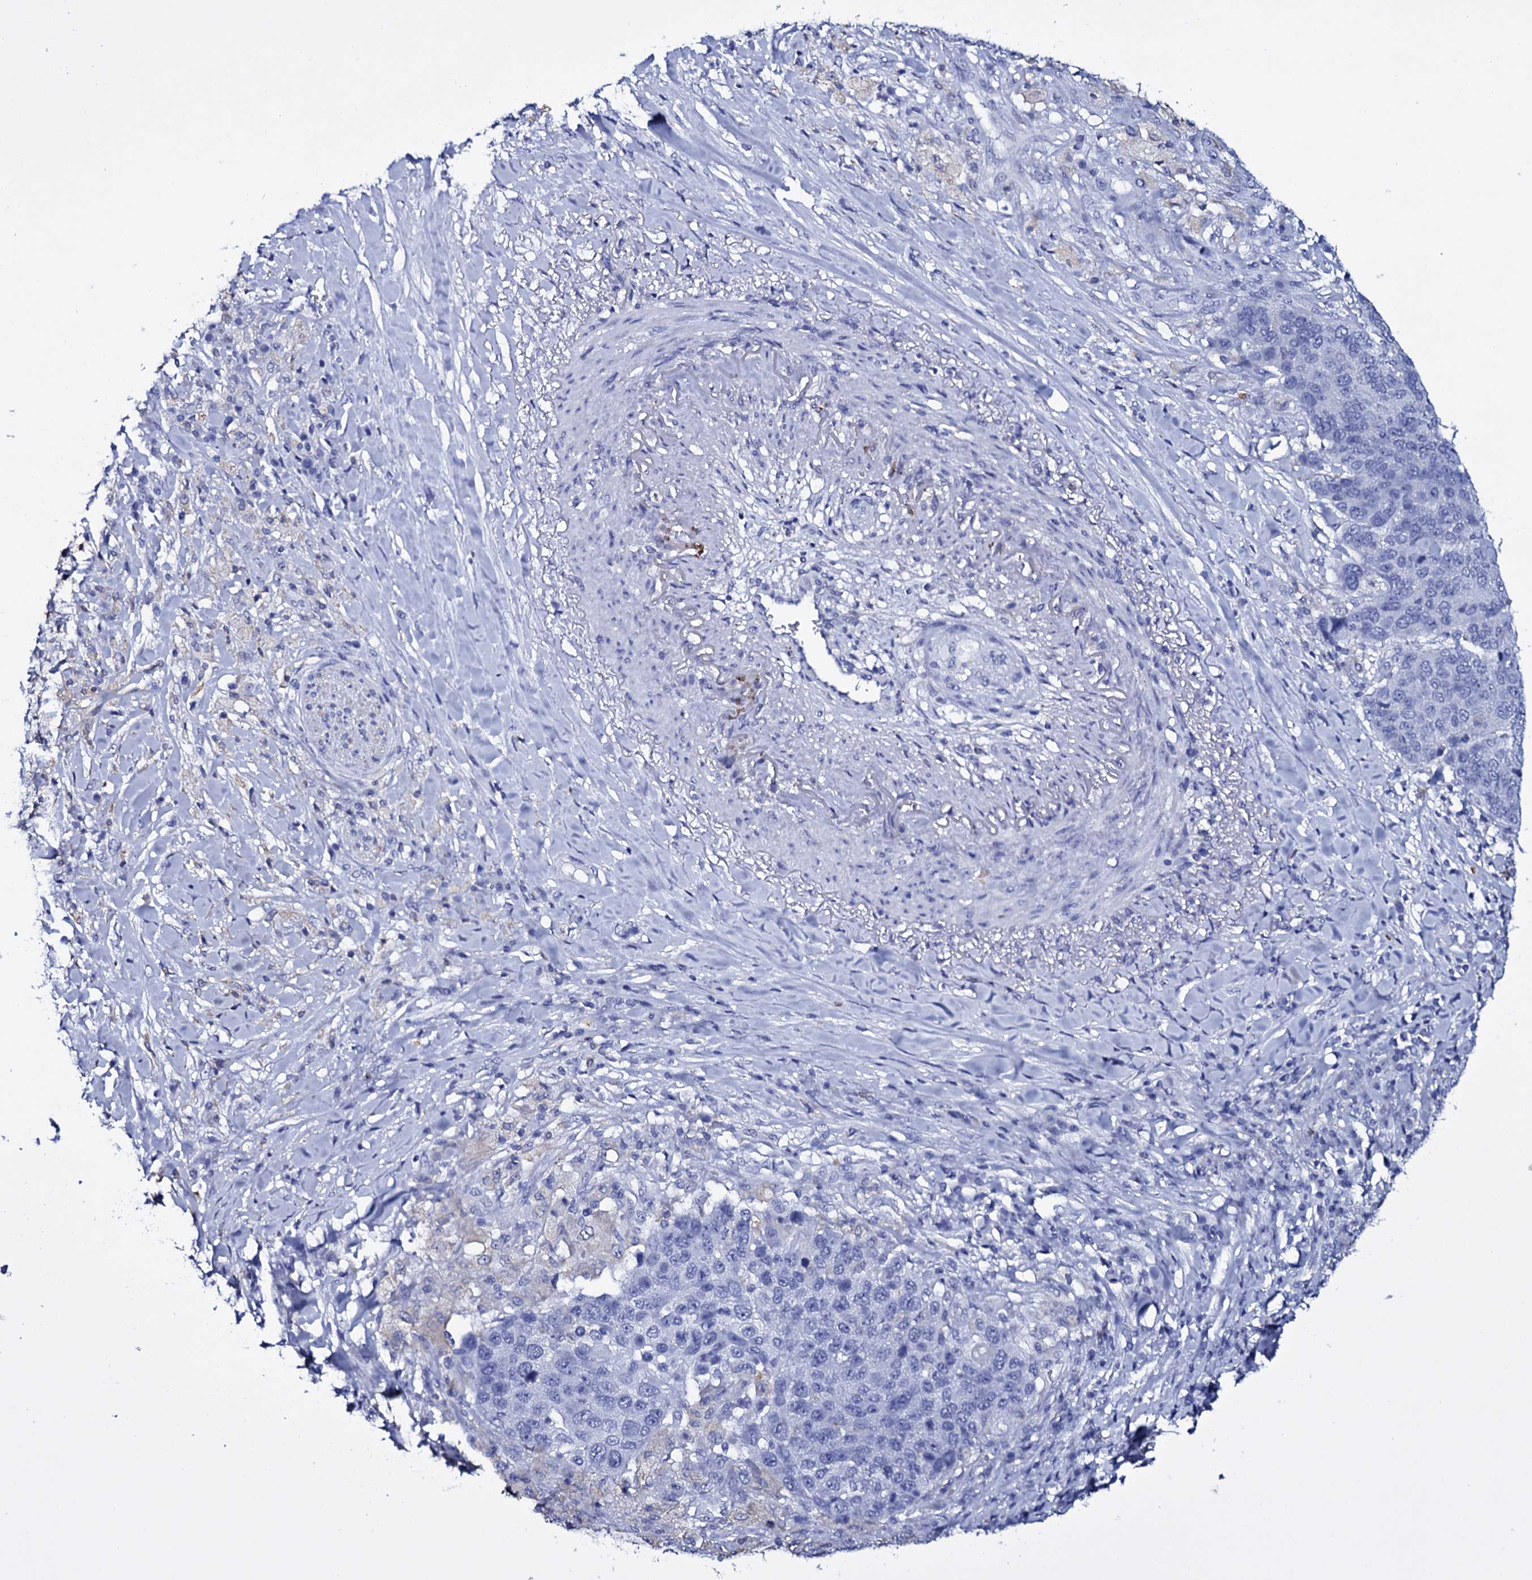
{"staining": {"intensity": "negative", "quantity": "none", "location": "none"}, "tissue": "lung cancer", "cell_type": "Tumor cells", "image_type": "cancer", "snomed": [{"axis": "morphology", "description": "Normal tissue, NOS"}, {"axis": "morphology", "description": "Squamous cell carcinoma, NOS"}, {"axis": "topography", "description": "Lymph node"}, {"axis": "topography", "description": "Lung"}], "caption": "An IHC image of squamous cell carcinoma (lung) is shown. There is no staining in tumor cells of squamous cell carcinoma (lung).", "gene": "ITPRID2", "patient": {"sex": "male", "age": 66}}